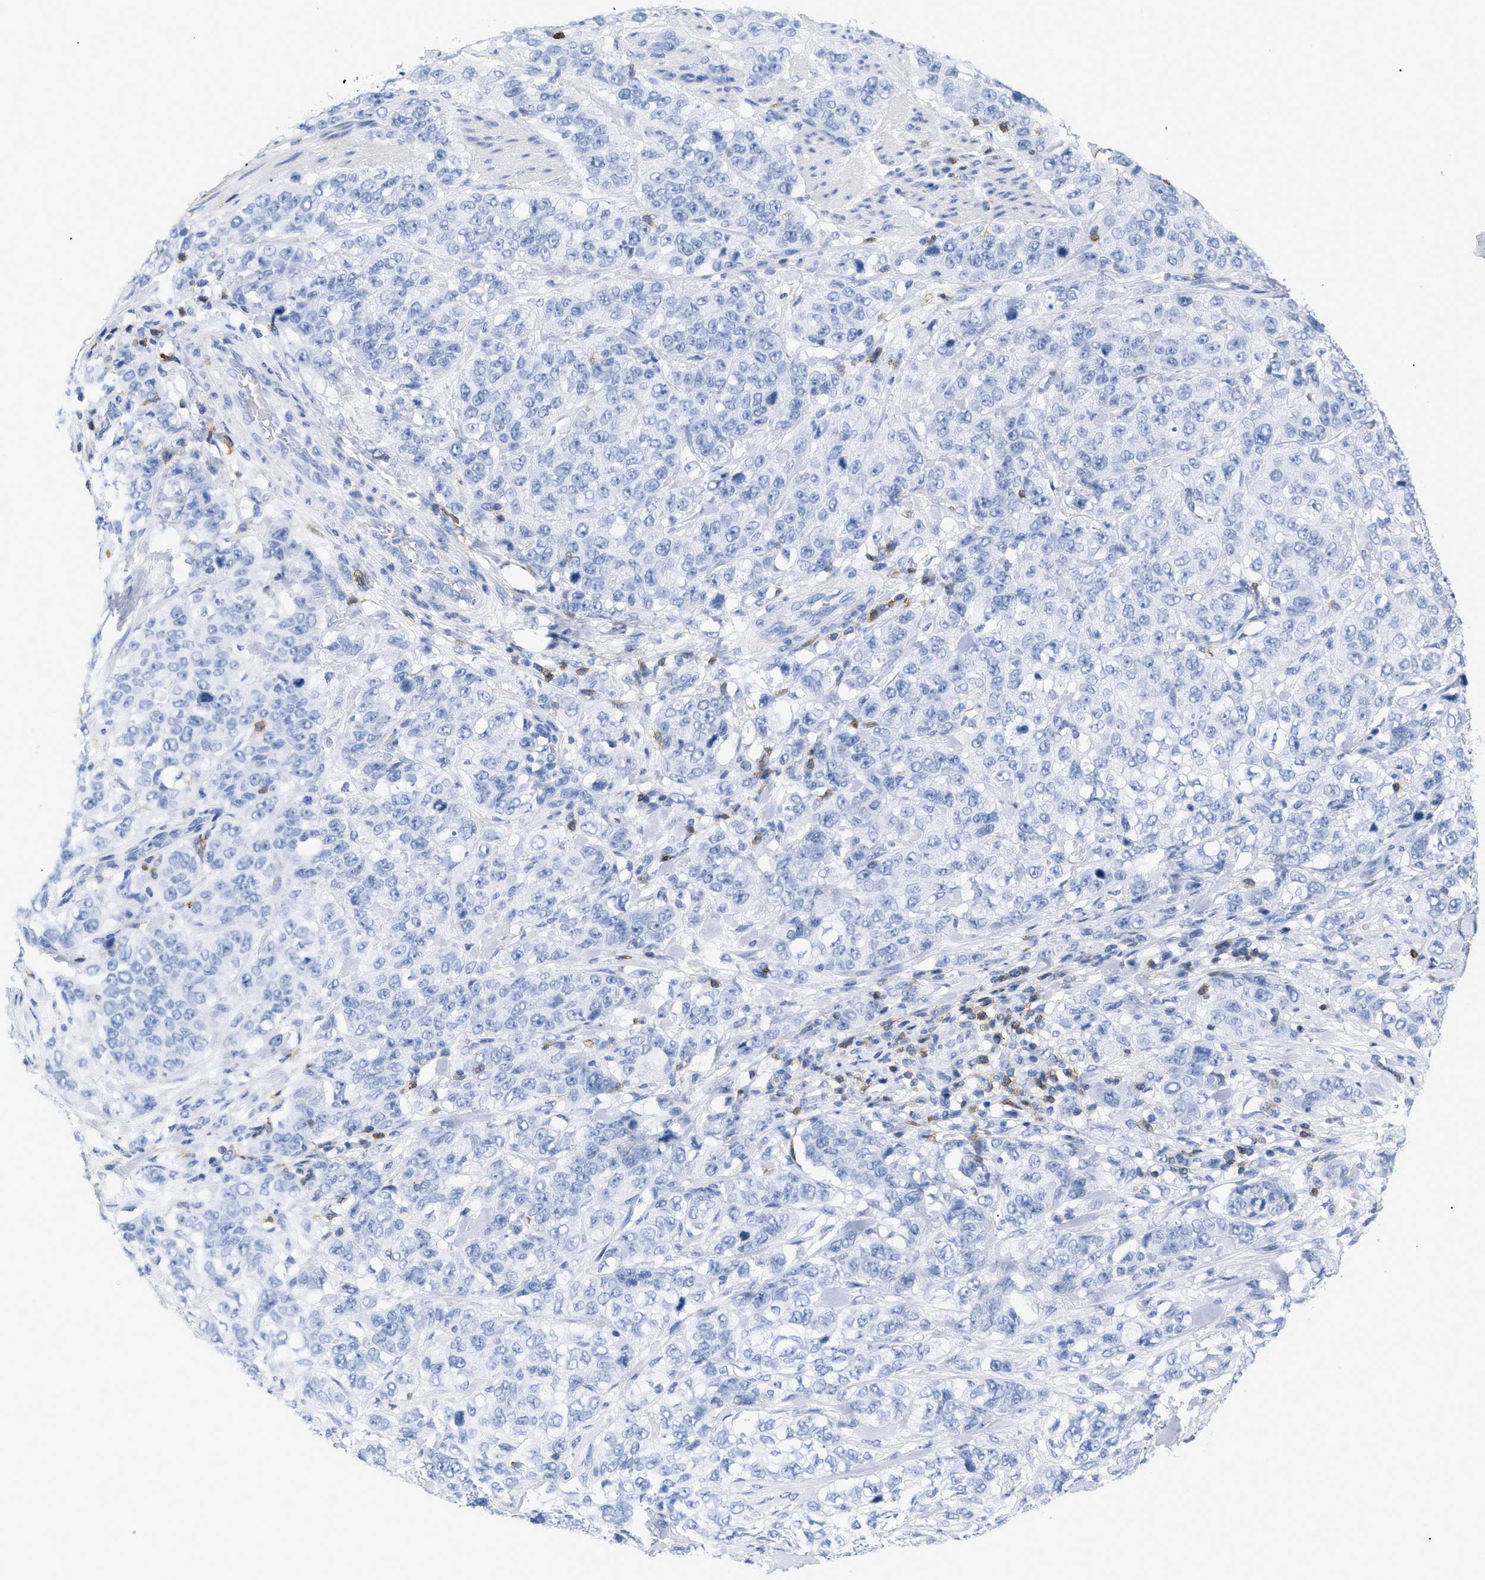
{"staining": {"intensity": "negative", "quantity": "none", "location": "none"}, "tissue": "stomach cancer", "cell_type": "Tumor cells", "image_type": "cancer", "snomed": [{"axis": "morphology", "description": "Adenocarcinoma, NOS"}, {"axis": "topography", "description": "Stomach"}], "caption": "IHC histopathology image of neoplastic tissue: adenocarcinoma (stomach) stained with DAB exhibits no significant protein positivity in tumor cells.", "gene": "CD5", "patient": {"sex": "male", "age": 48}}